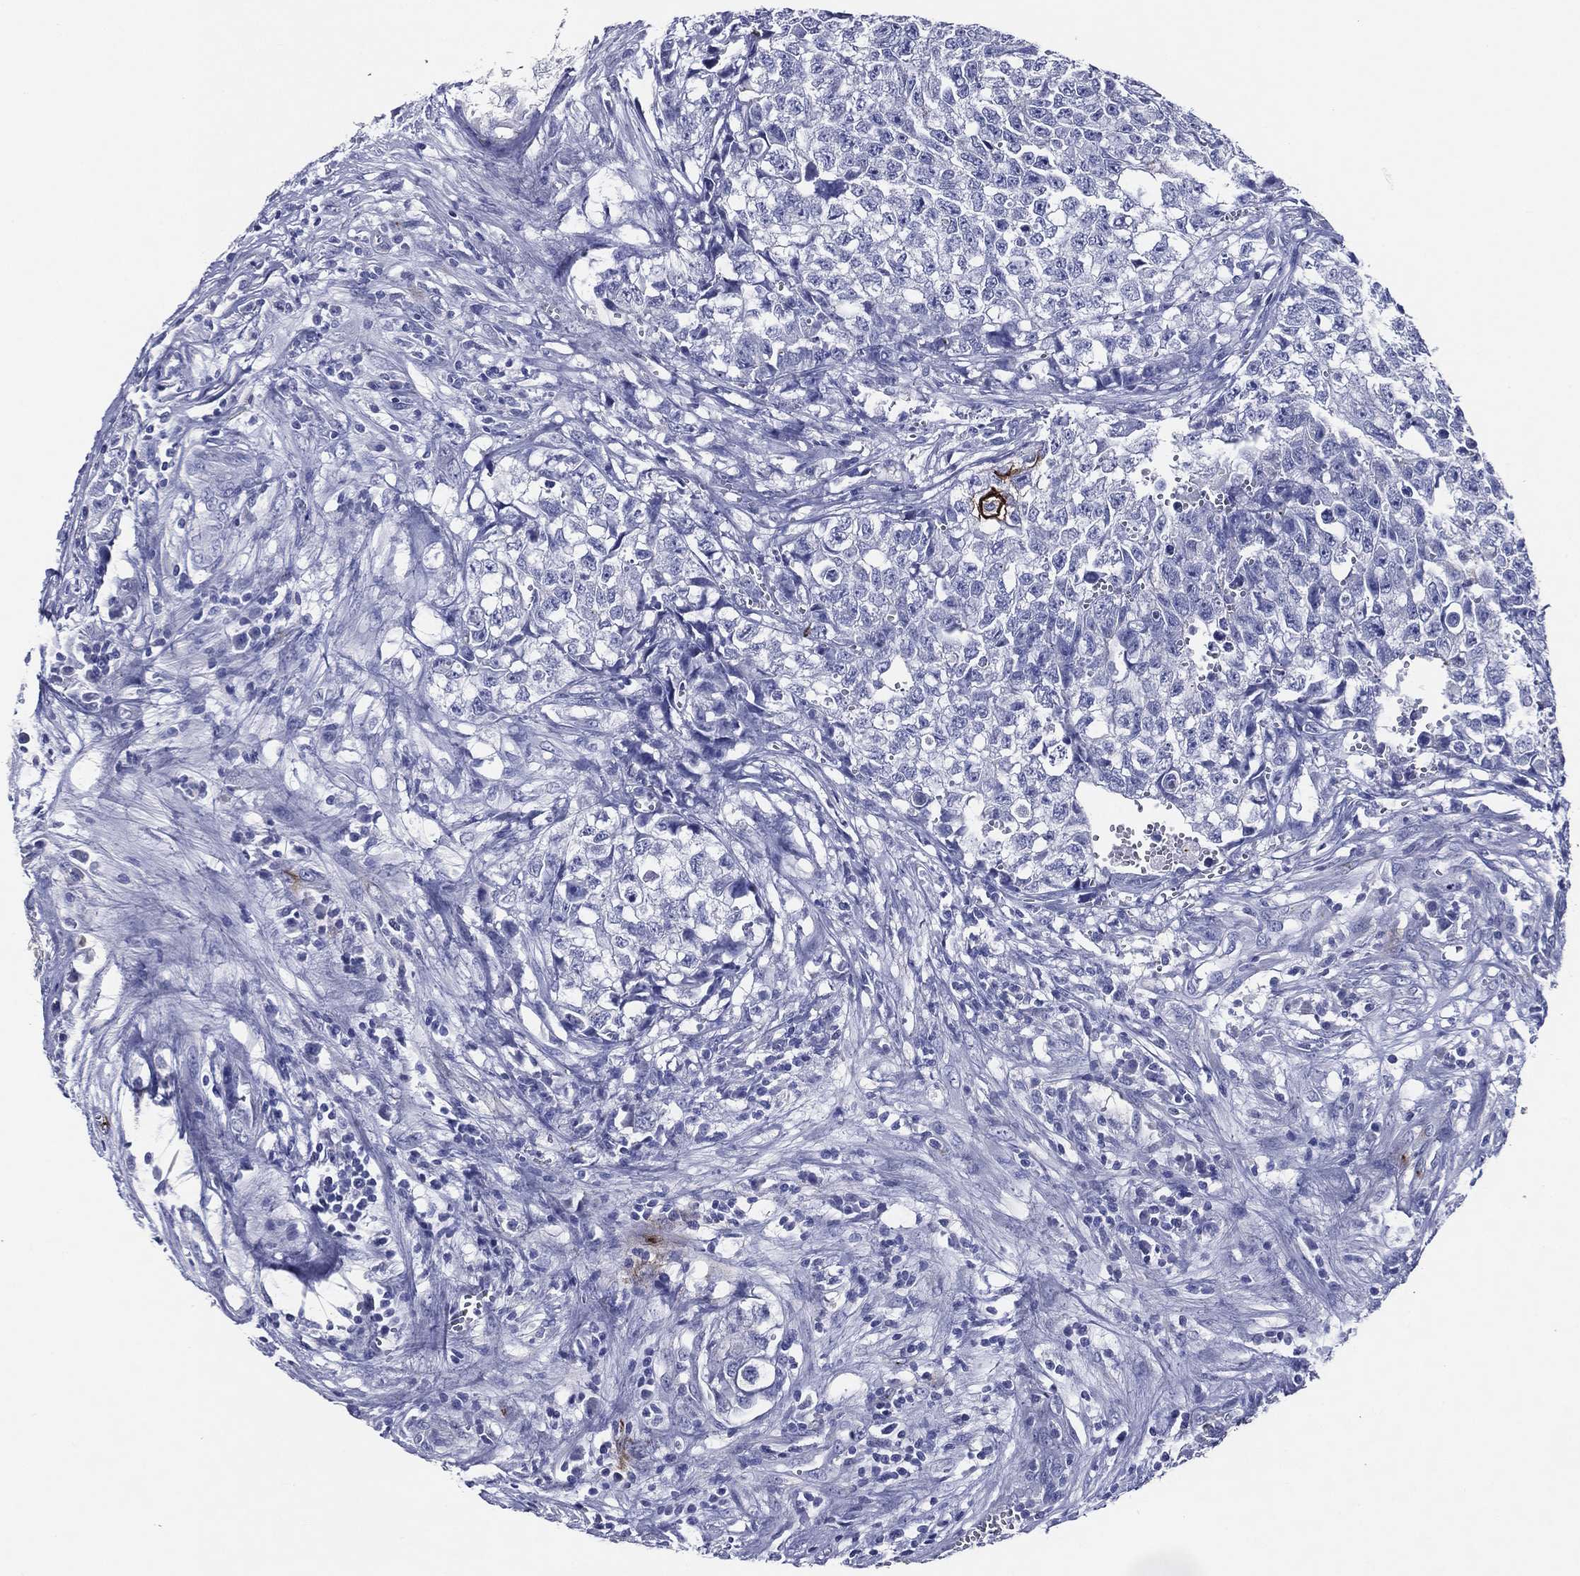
{"staining": {"intensity": "negative", "quantity": "none", "location": "none"}, "tissue": "testis cancer", "cell_type": "Tumor cells", "image_type": "cancer", "snomed": [{"axis": "morphology", "description": "Seminoma, NOS"}, {"axis": "morphology", "description": "Carcinoma, Embryonal, NOS"}, {"axis": "topography", "description": "Testis"}], "caption": "This micrograph is of testis embryonal carcinoma stained with immunohistochemistry (IHC) to label a protein in brown with the nuclei are counter-stained blue. There is no positivity in tumor cells.", "gene": "ACE2", "patient": {"sex": "male", "age": 22}}